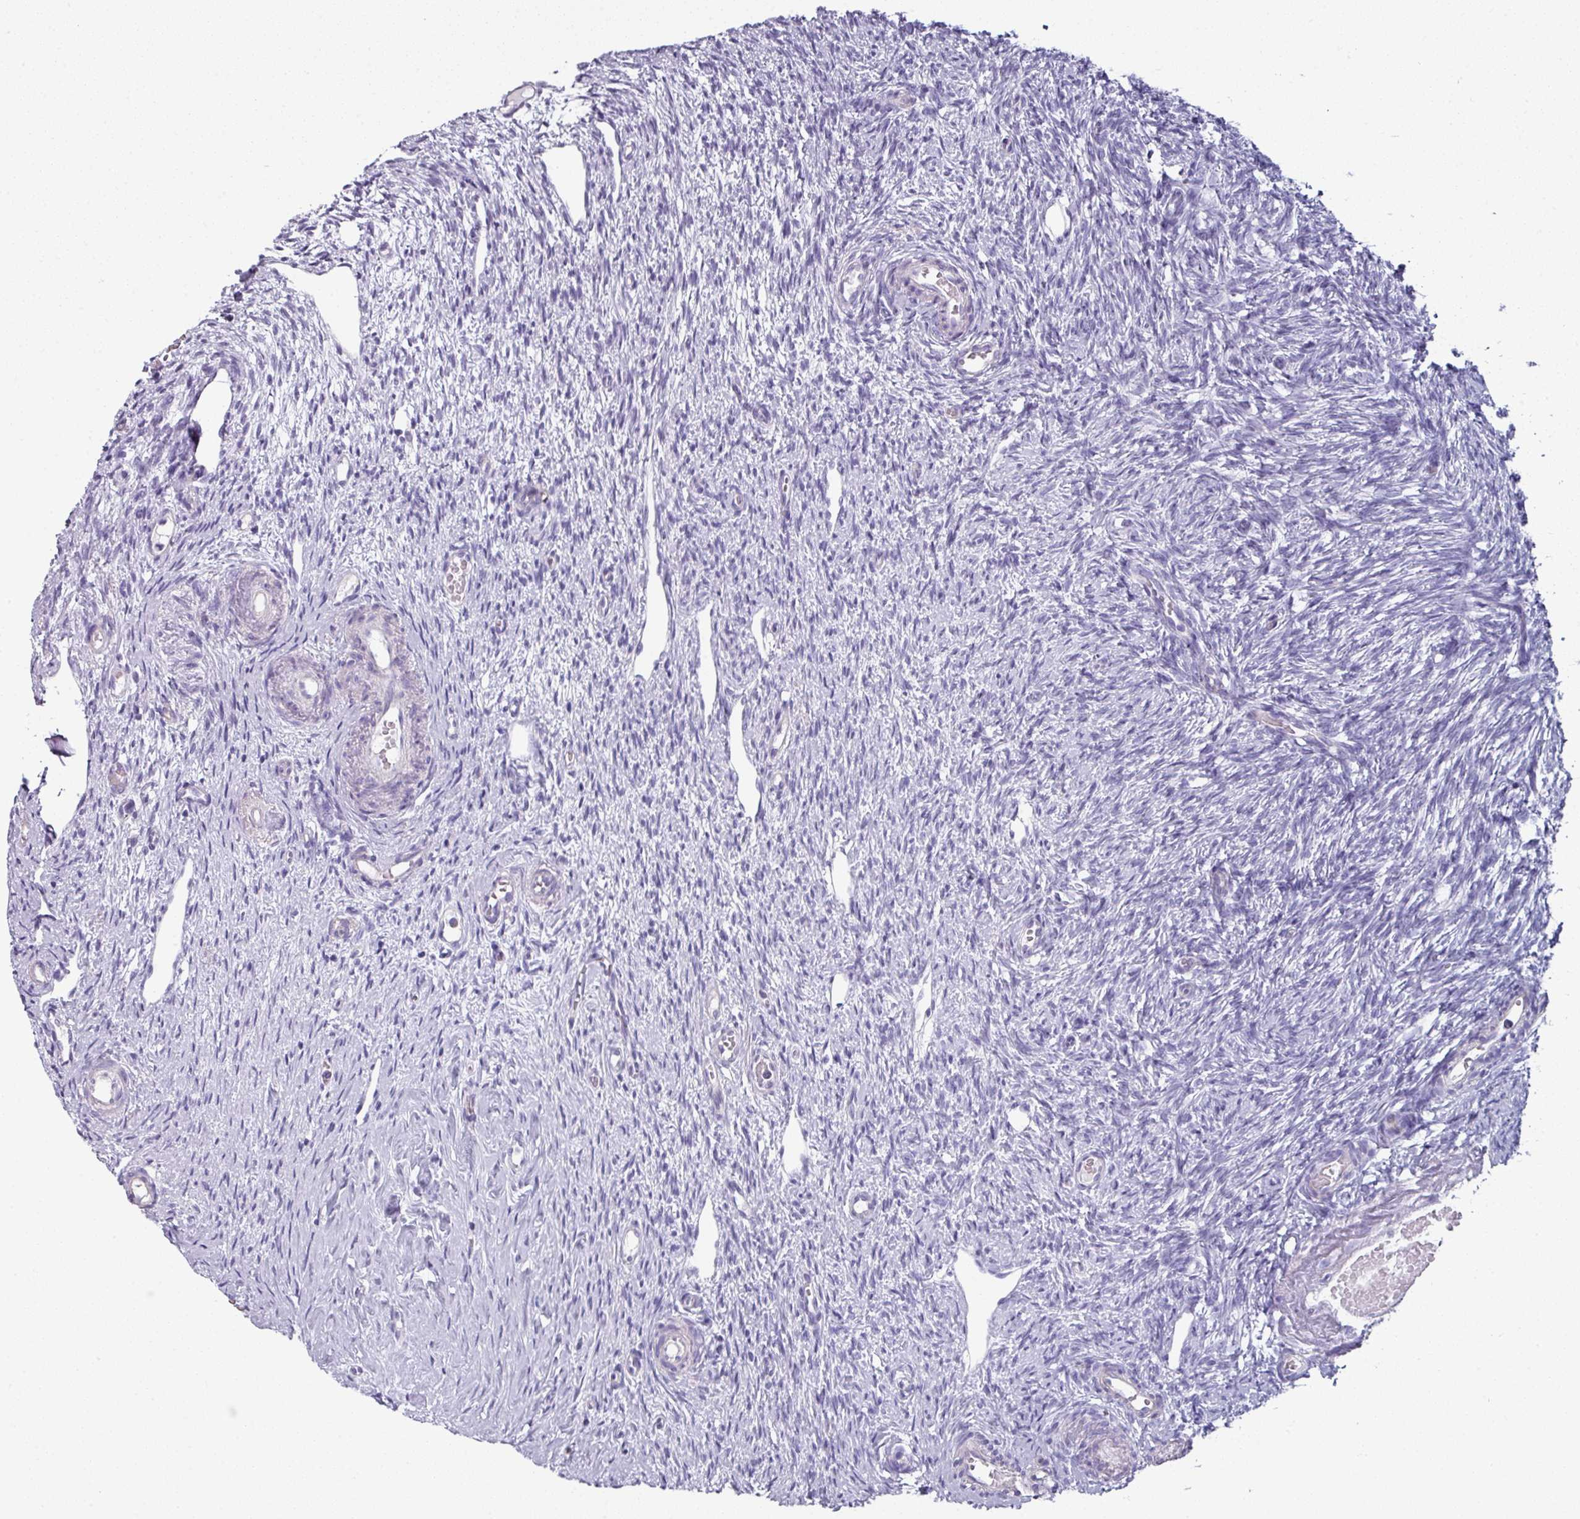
{"staining": {"intensity": "negative", "quantity": "none", "location": "none"}, "tissue": "ovary", "cell_type": "Follicle cells", "image_type": "normal", "snomed": [{"axis": "morphology", "description": "Normal tissue, NOS"}, {"axis": "topography", "description": "Ovary"}], "caption": "Human ovary stained for a protein using immunohistochemistry shows no expression in follicle cells.", "gene": "SLC17A7", "patient": {"sex": "female", "age": 51}}